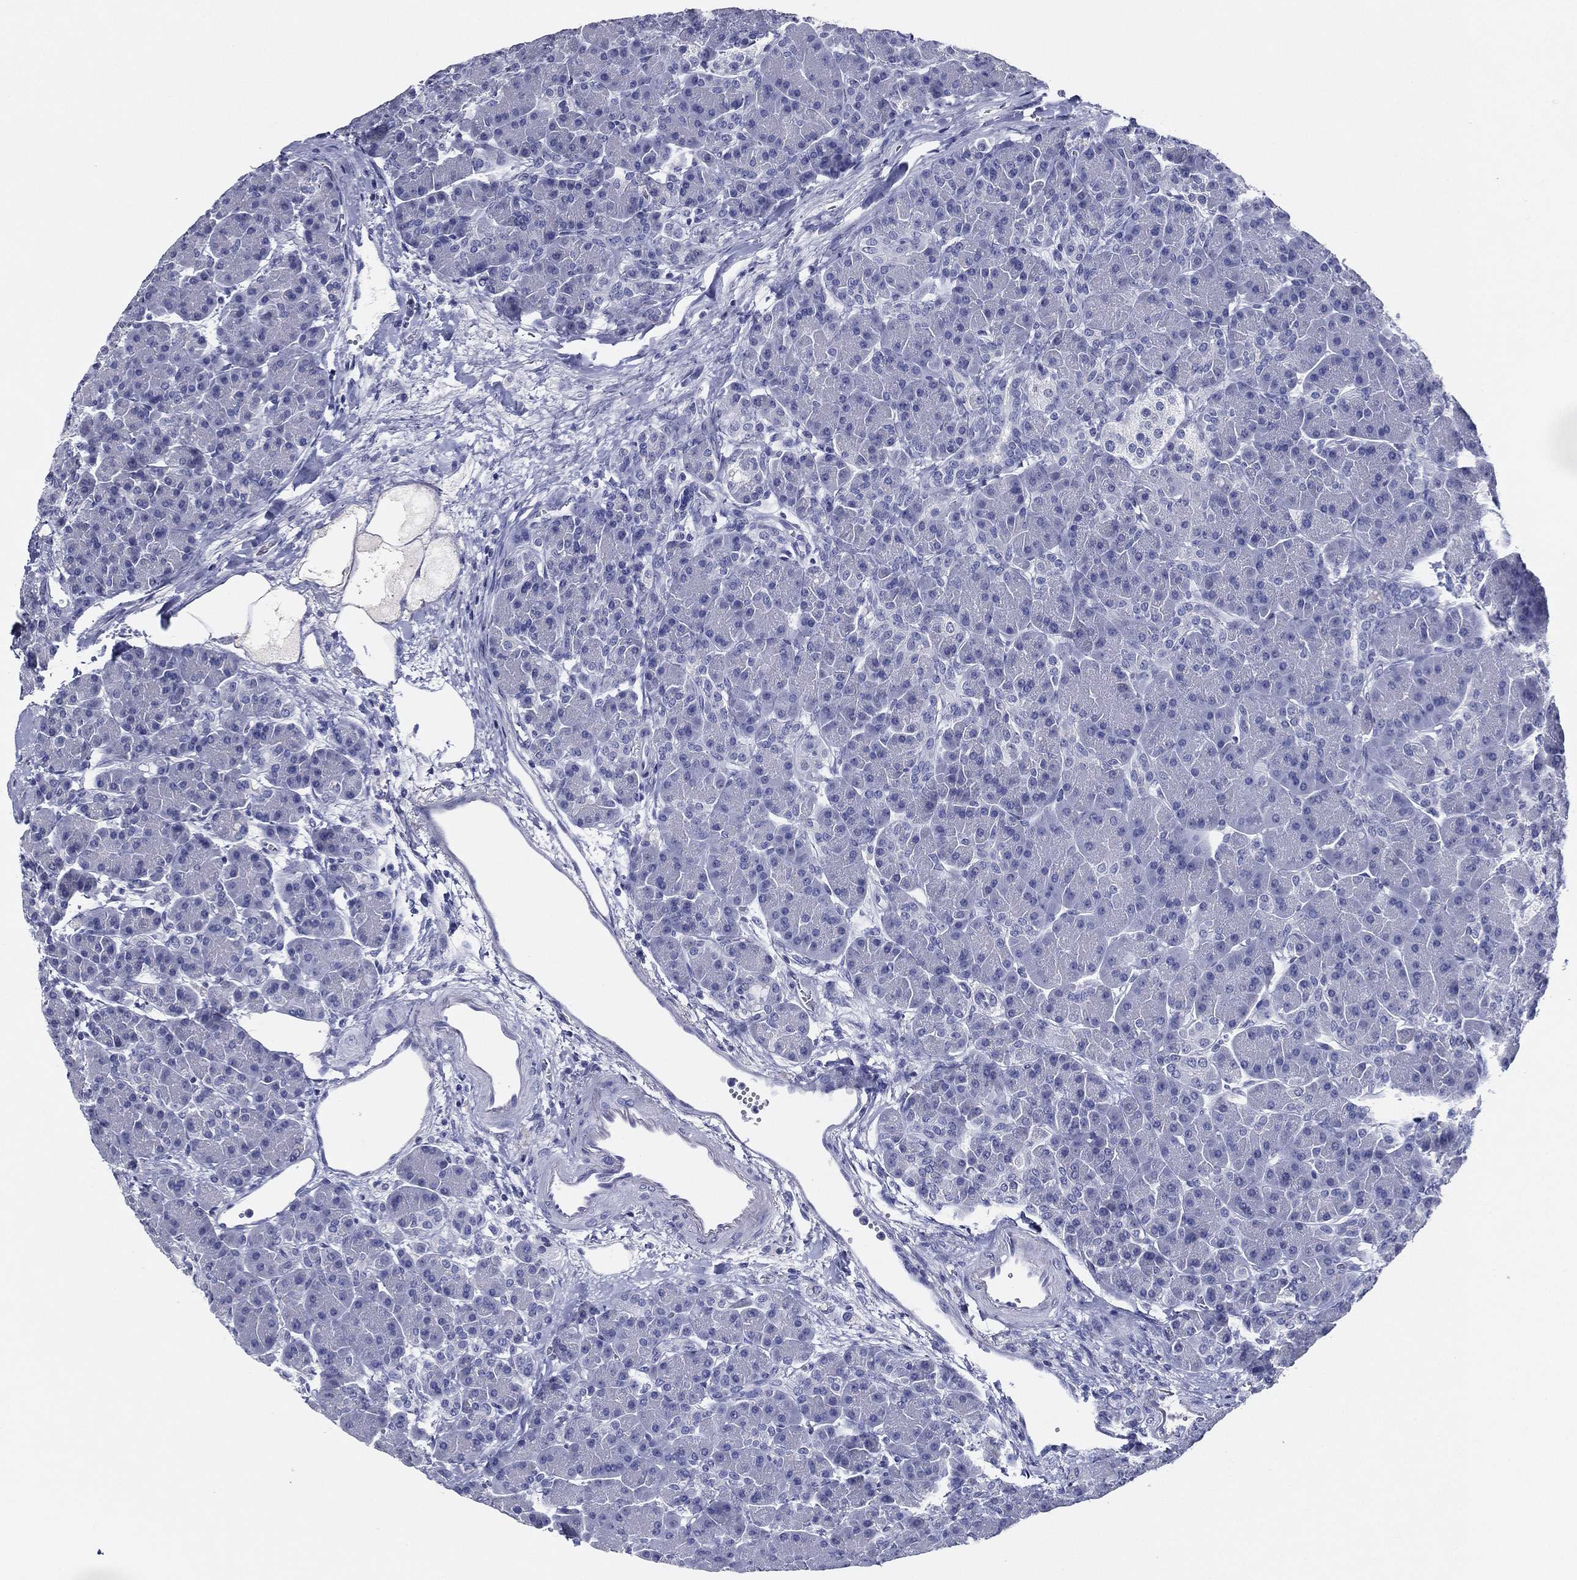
{"staining": {"intensity": "negative", "quantity": "none", "location": "none"}, "tissue": "pancreas", "cell_type": "Exocrine glandular cells", "image_type": "normal", "snomed": [{"axis": "morphology", "description": "Normal tissue, NOS"}, {"axis": "topography", "description": "Pancreas"}], "caption": "DAB (3,3'-diaminobenzidine) immunohistochemical staining of normal human pancreas shows no significant positivity in exocrine glandular cells. (DAB immunohistochemistry with hematoxylin counter stain).", "gene": "TFAP2A", "patient": {"sex": "female", "age": 63}}